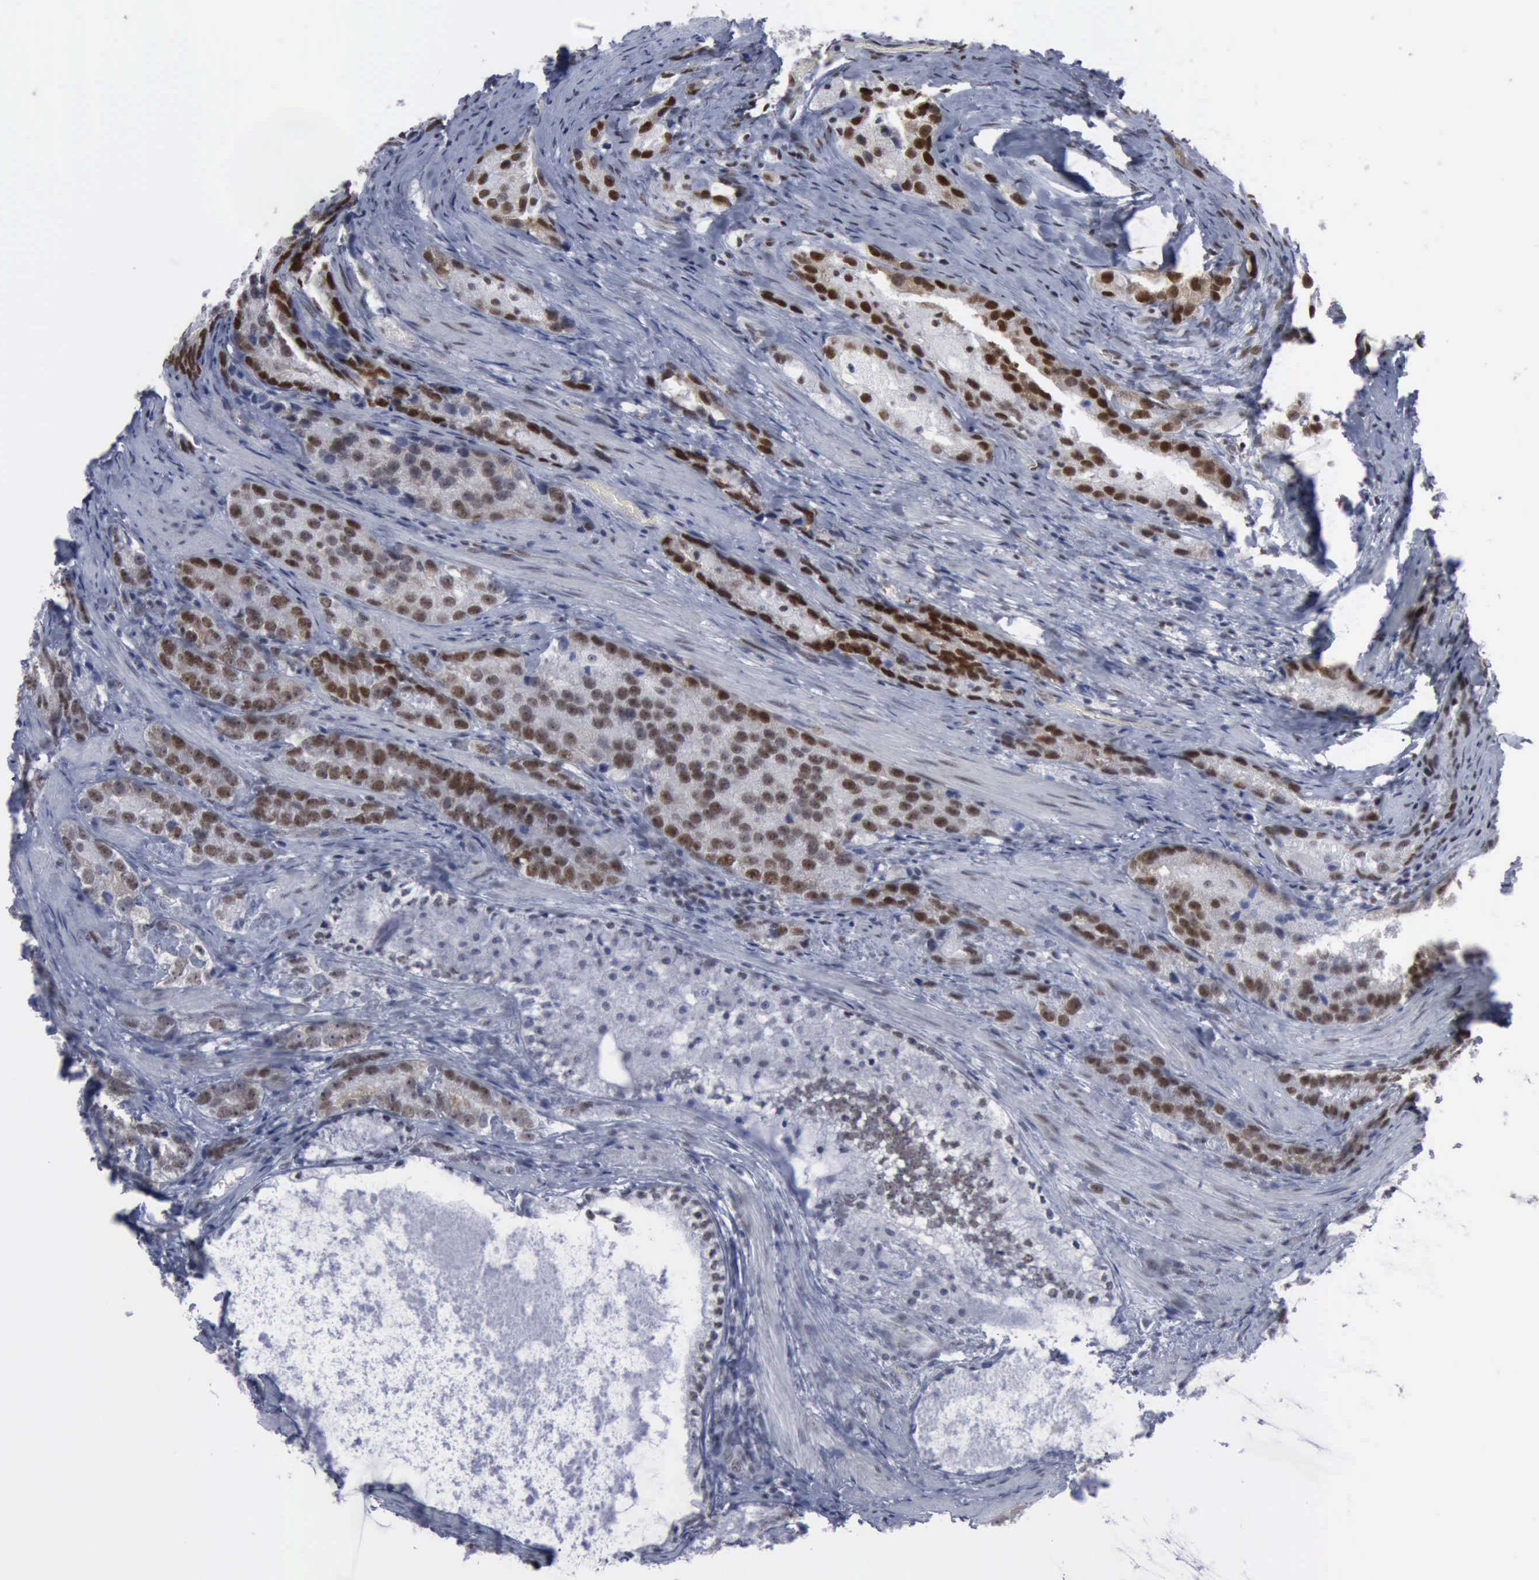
{"staining": {"intensity": "weak", "quantity": "25%-75%", "location": "nuclear"}, "tissue": "prostate cancer", "cell_type": "Tumor cells", "image_type": "cancer", "snomed": [{"axis": "morphology", "description": "Adenocarcinoma, High grade"}, {"axis": "topography", "description": "Prostate"}], "caption": "This micrograph exhibits IHC staining of prostate cancer, with low weak nuclear staining in approximately 25%-75% of tumor cells.", "gene": "XPA", "patient": {"sex": "male", "age": 63}}